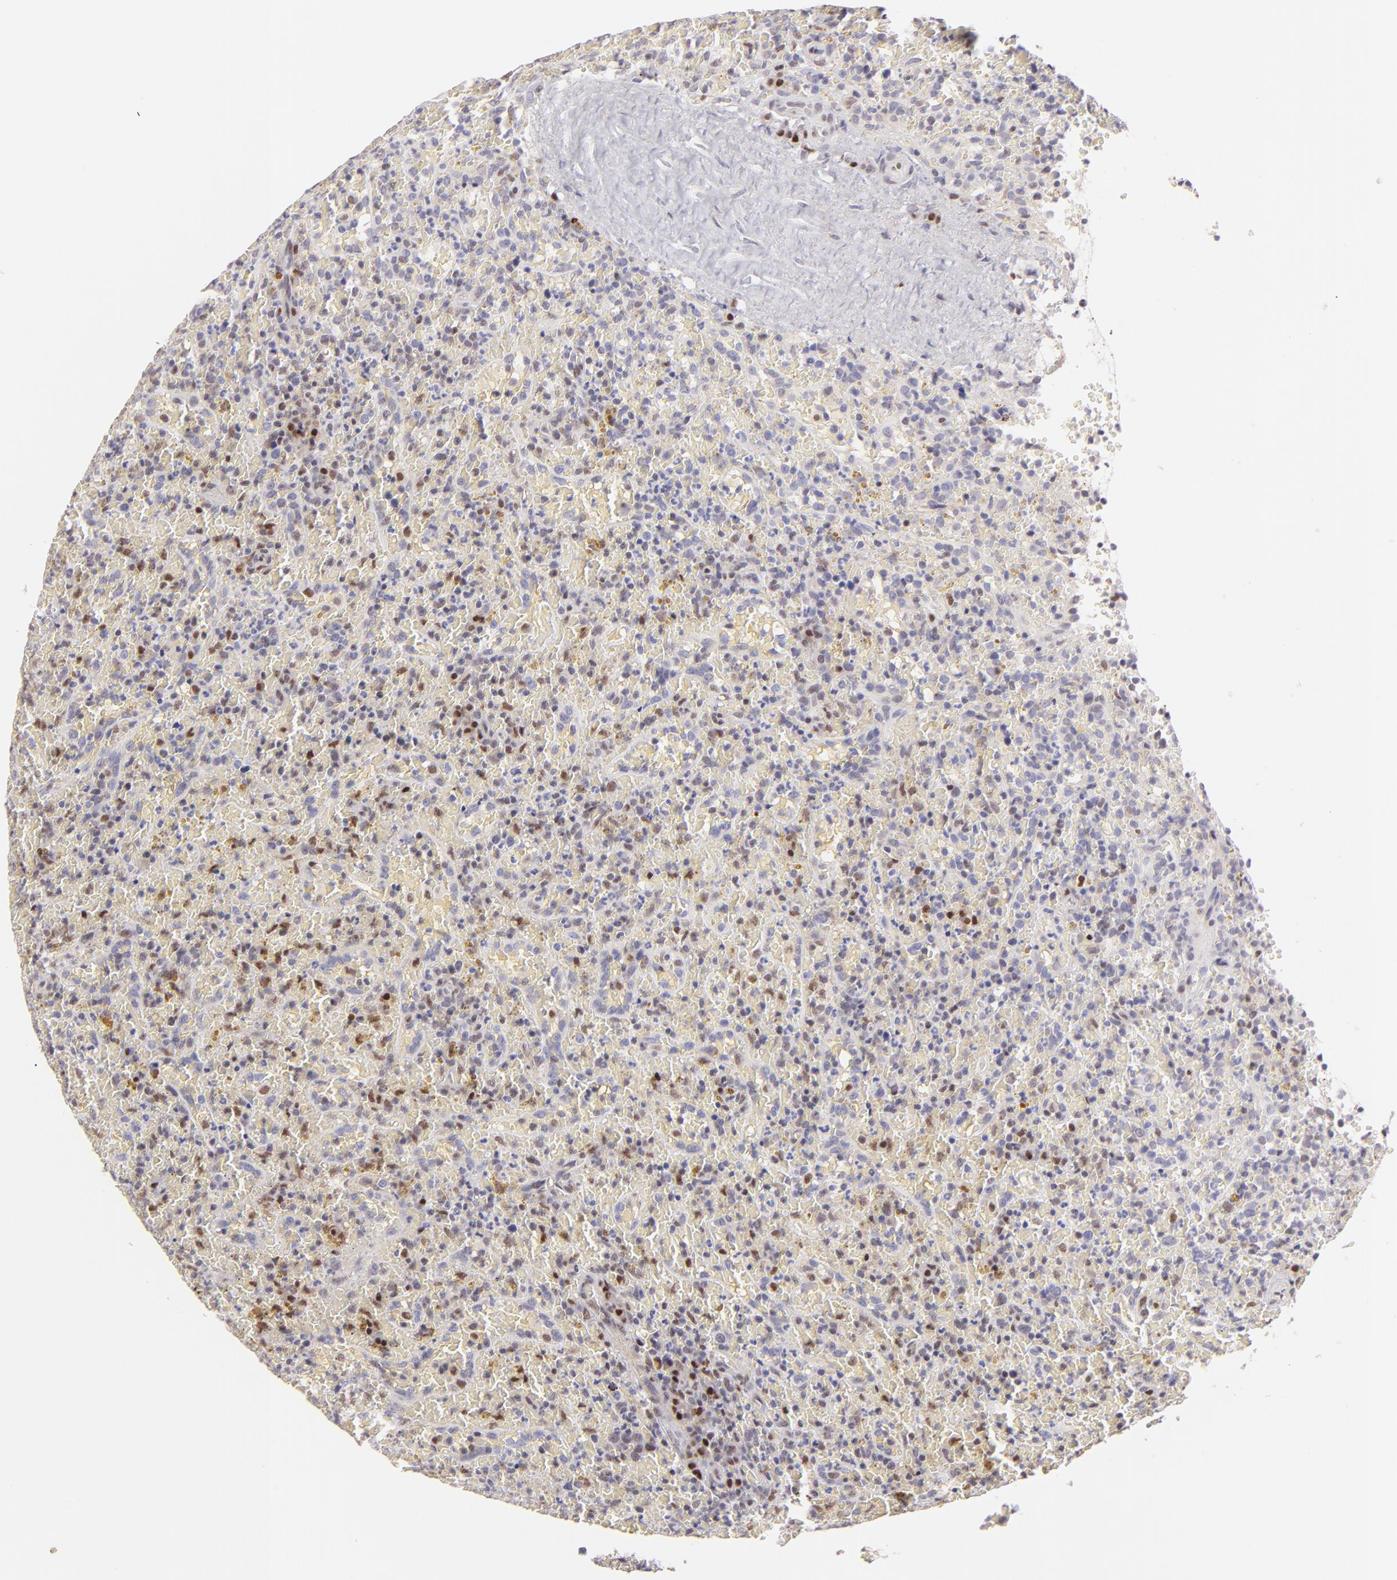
{"staining": {"intensity": "moderate", "quantity": "<25%", "location": "nuclear"}, "tissue": "lymphoma", "cell_type": "Tumor cells", "image_type": "cancer", "snomed": [{"axis": "morphology", "description": "Malignant lymphoma, non-Hodgkin's type, High grade"}, {"axis": "topography", "description": "Spleen"}, {"axis": "topography", "description": "Lymph node"}], "caption": "A low amount of moderate nuclear staining is appreciated in approximately <25% of tumor cells in lymphoma tissue.", "gene": "POU2F1", "patient": {"sex": "female", "age": 70}}